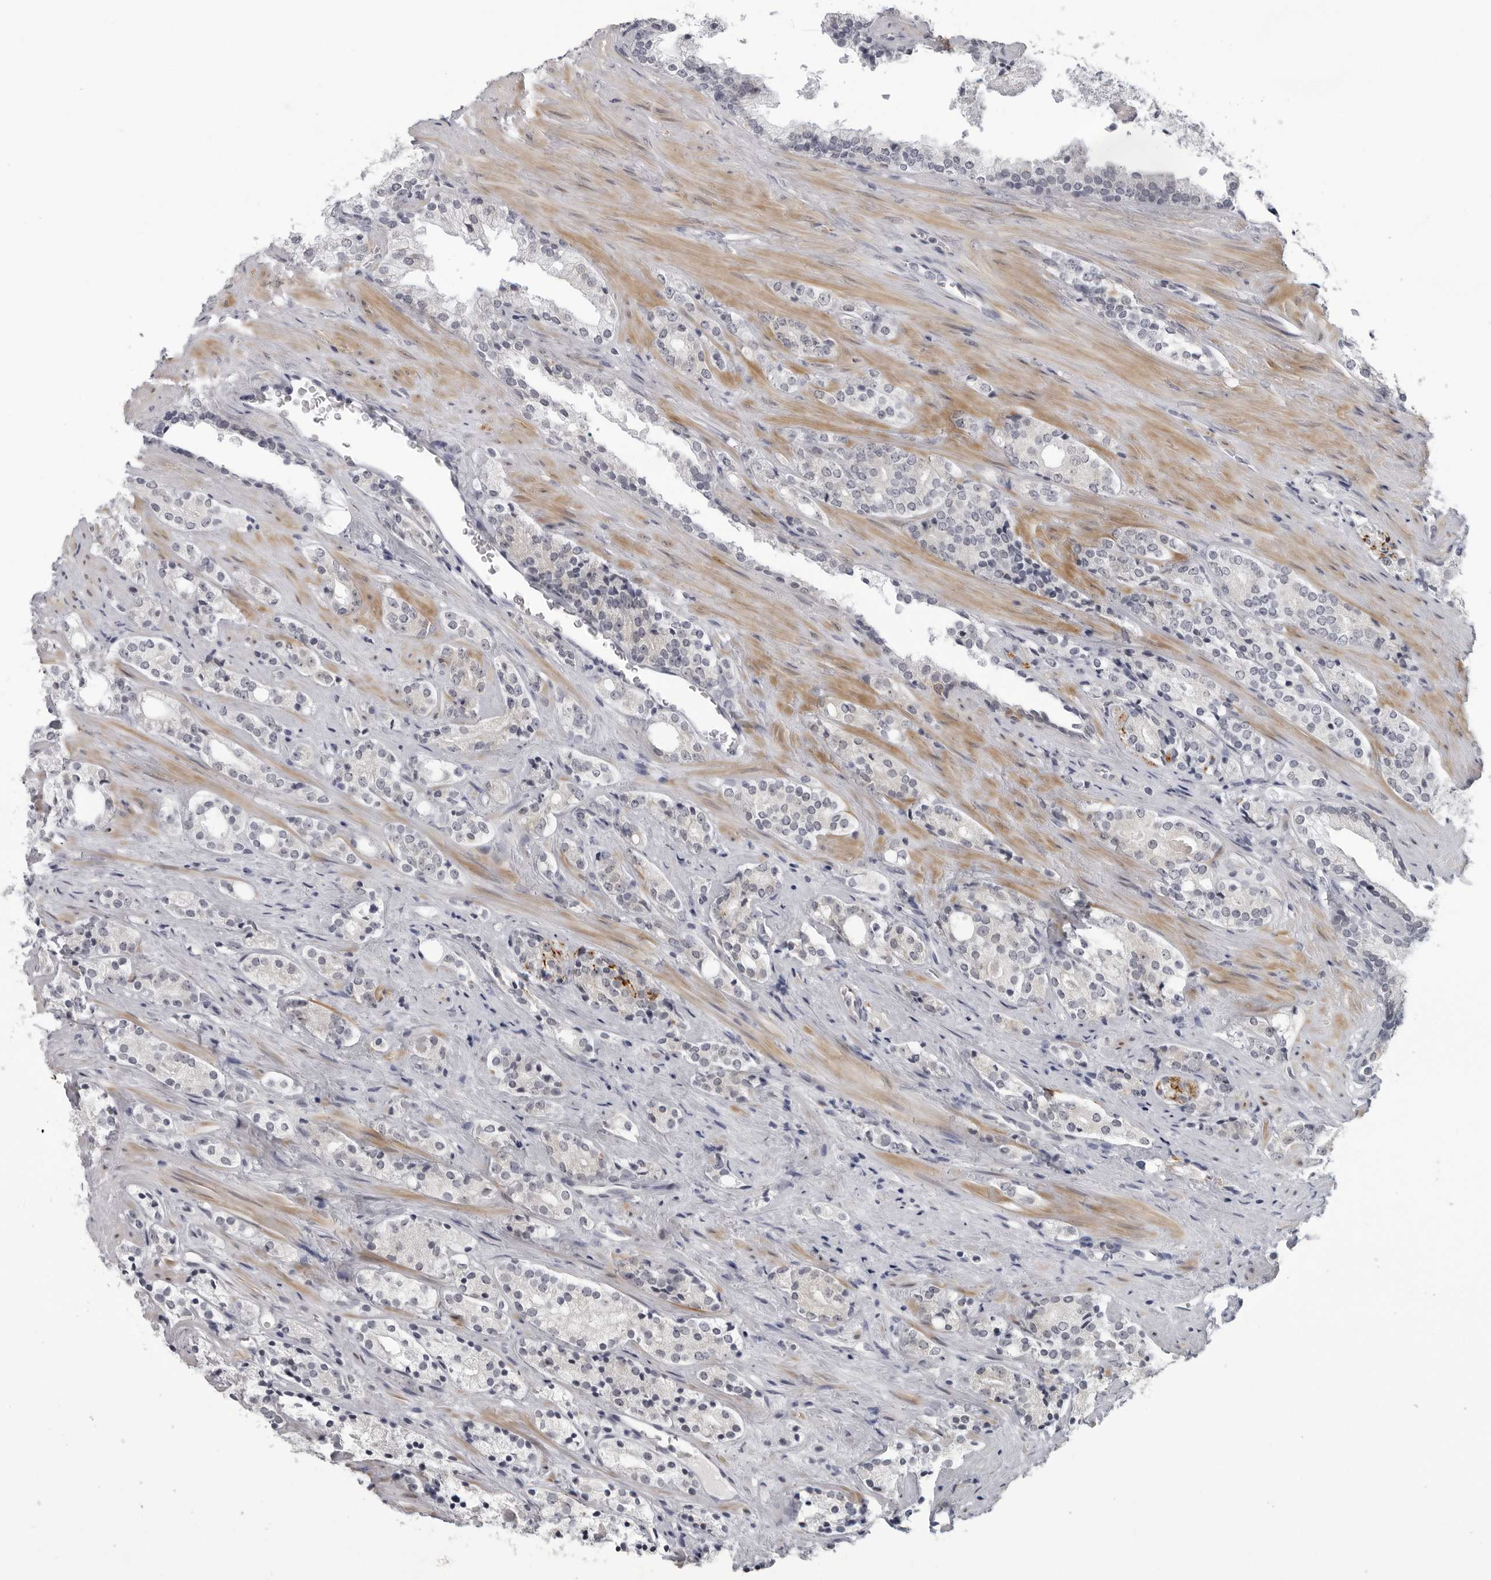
{"staining": {"intensity": "negative", "quantity": "none", "location": "none"}, "tissue": "prostate cancer", "cell_type": "Tumor cells", "image_type": "cancer", "snomed": [{"axis": "morphology", "description": "Adenocarcinoma, High grade"}, {"axis": "topography", "description": "Prostate"}], "caption": "Tumor cells are negative for protein expression in human high-grade adenocarcinoma (prostate).", "gene": "OPLAH", "patient": {"sex": "male", "age": 71}}